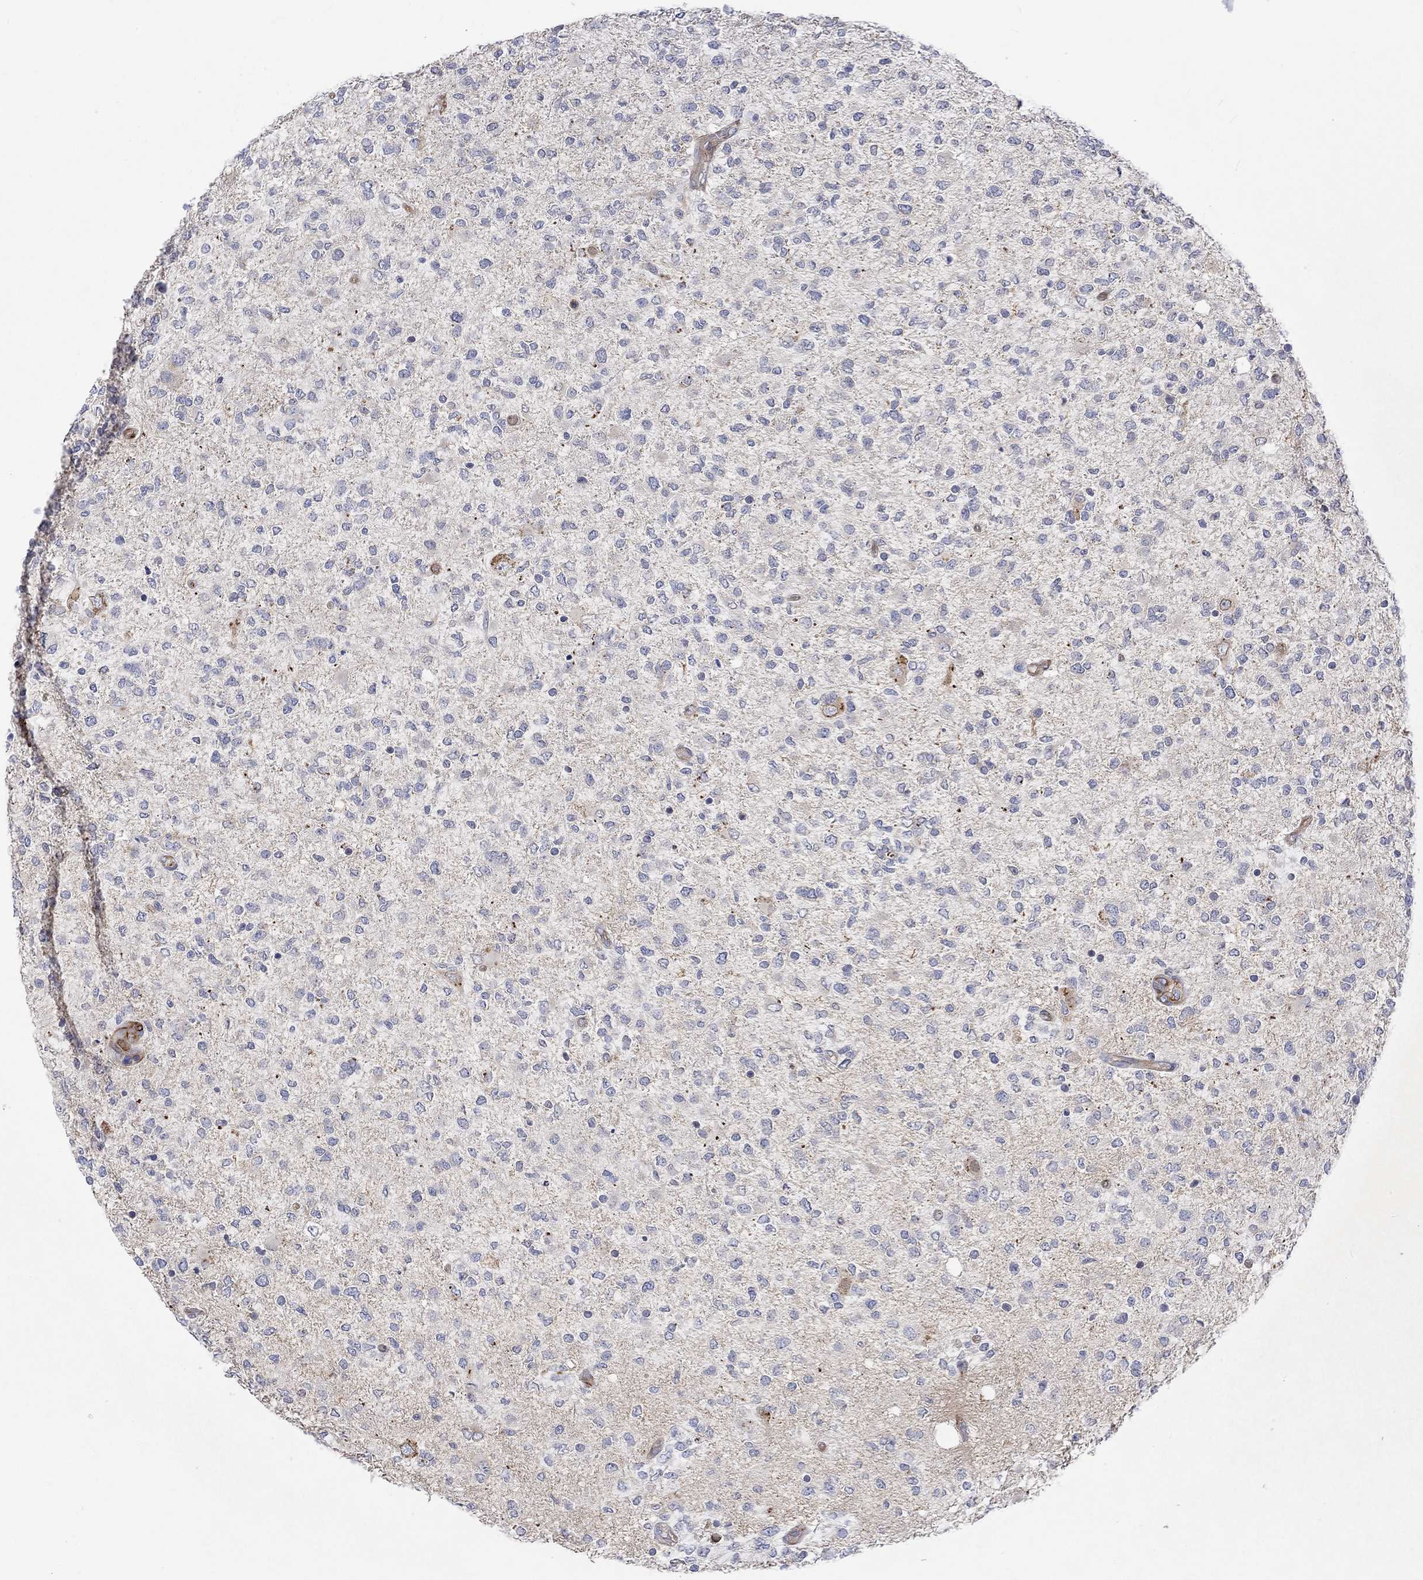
{"staining": {"intensity": "negative", "quantity": "none", "location": "none"}, "tissue": "glioma", "cell_type": "Tumor cells", "image_type": "cancer", "snomed": [{"axis": "morphology", "description": "Glioma, malignant, High grade"}, {"axis": "topography", "description": "Cerebral cortex"}], "caption": "Protein analysis of glioma demonstrates no significant expression in tumor cells.", "gene": "CAMK1D", "patient": {"sex": "male", "age": 70}}